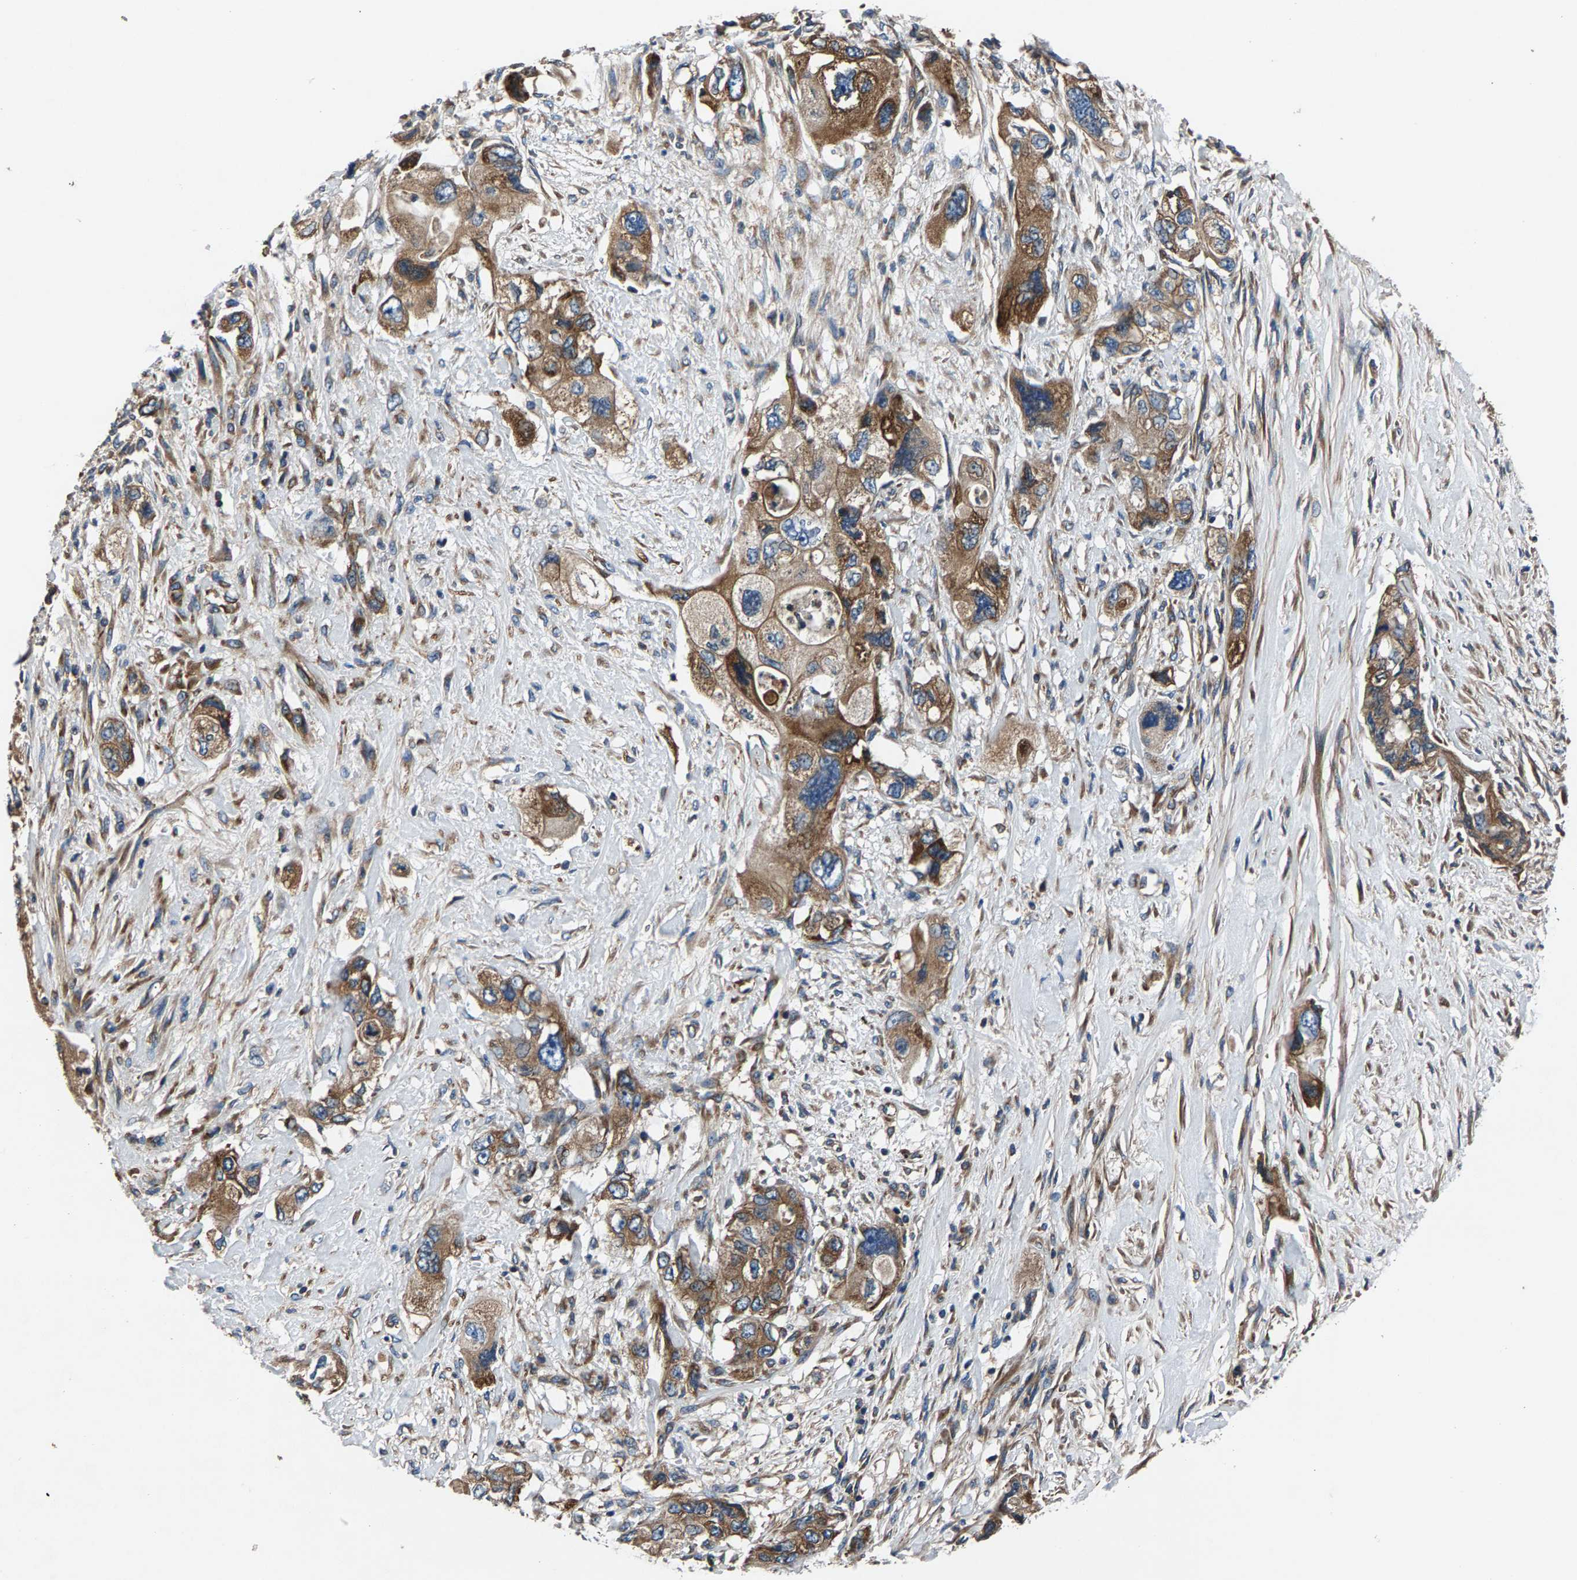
{"staining": {"intensity": "moderate", "quantity": ">75%", "location": "cytoplasmic/membranous"}, "tissue": "pancreatic cancer", "cell_type": "Tumor cells", "image_type": "cancer", "snomed": [{"axis": "morphology", "description": "Adenocarcinoma, NOS"}, {"axis": "topography", "description": "Pancreas"}], "caption": "A photomicrograph of pancreatic cancer (adenocarcinoma) stained for a protein exhibits moderate cytoplasmic/membranous brown staining in tumor cells.", "gene": "LPCAT1", "patient": {"sex": "female", "age": 73}}